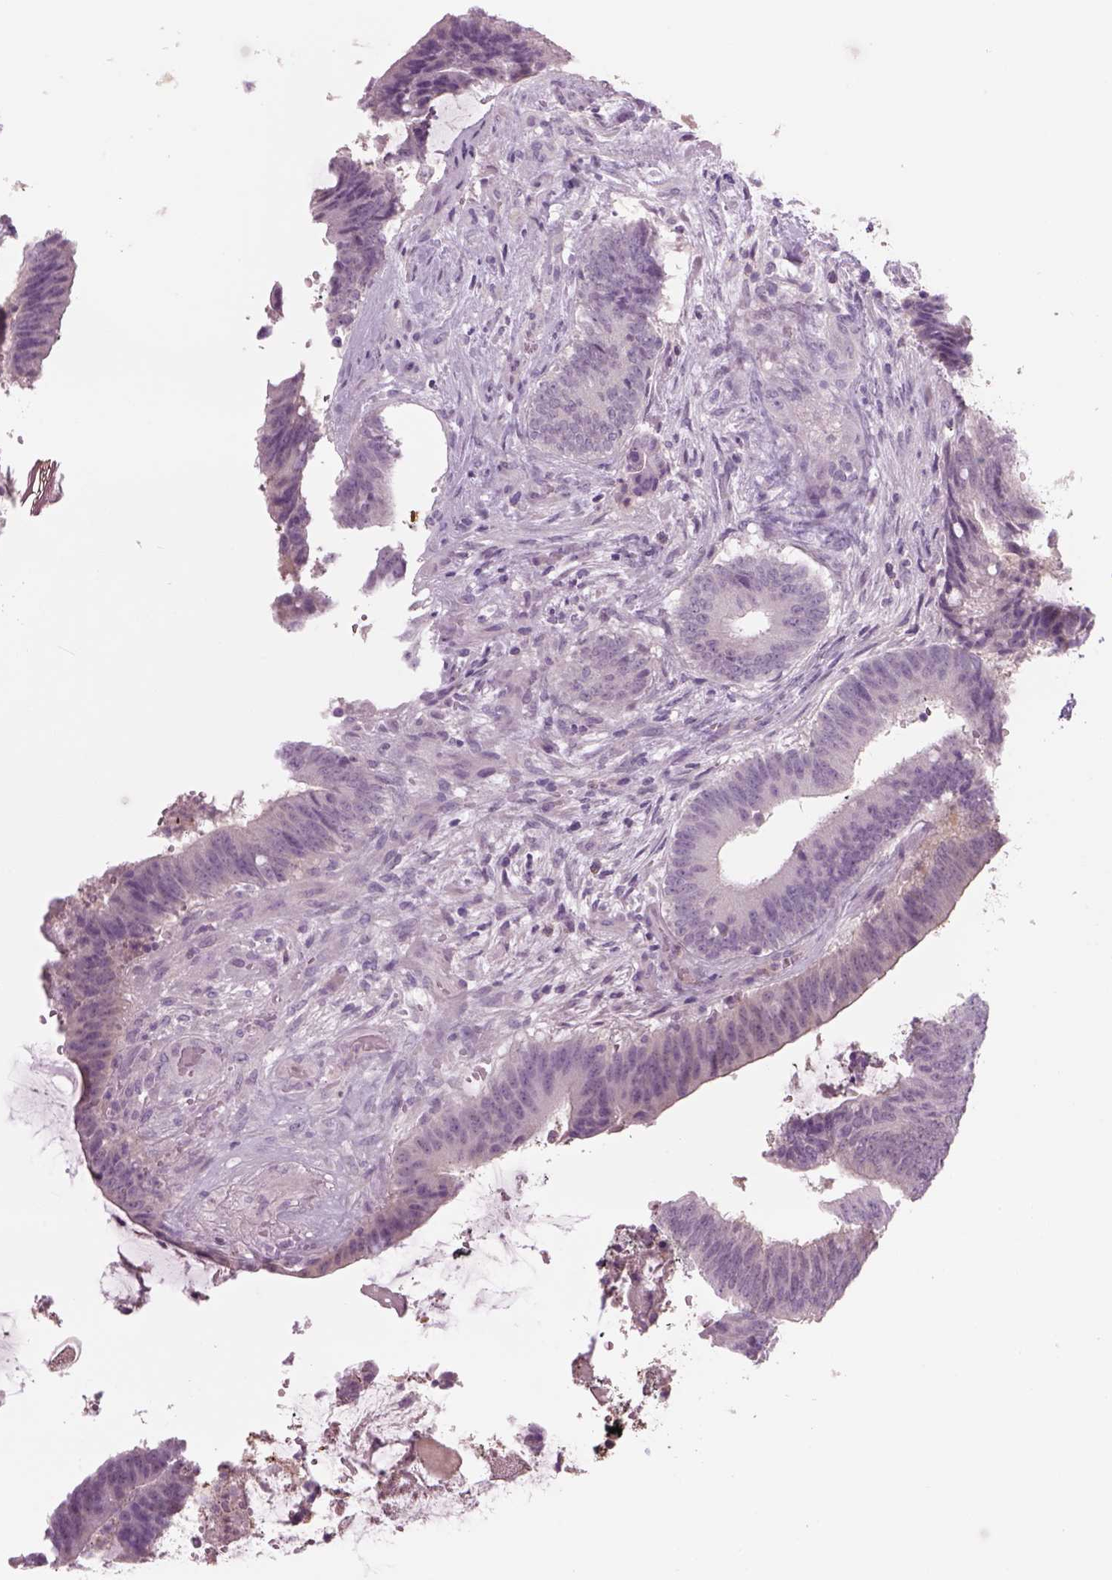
{"staining": {"intensity": "weak", "quantity": "<25%", "location": "cytoplasmic/membranous"}, "tissue": "colorectal cancer", "cell_type": "Tumor cells", "image_type": "cancer", "snomed": [{"axis": "morphology", "description": "Adenocarcinoma, NOS"}, {"axis": "topography", "description": "Colon"}], "caption": "High power microscopy image of an IHC histopathology image of colorectal cancer, revealing no significant staining in tumor cells. (DAB IHC with hematoxylin counter stain).", "gene": "MDH1B", "patient": {"sex": "female", "age": 43}}